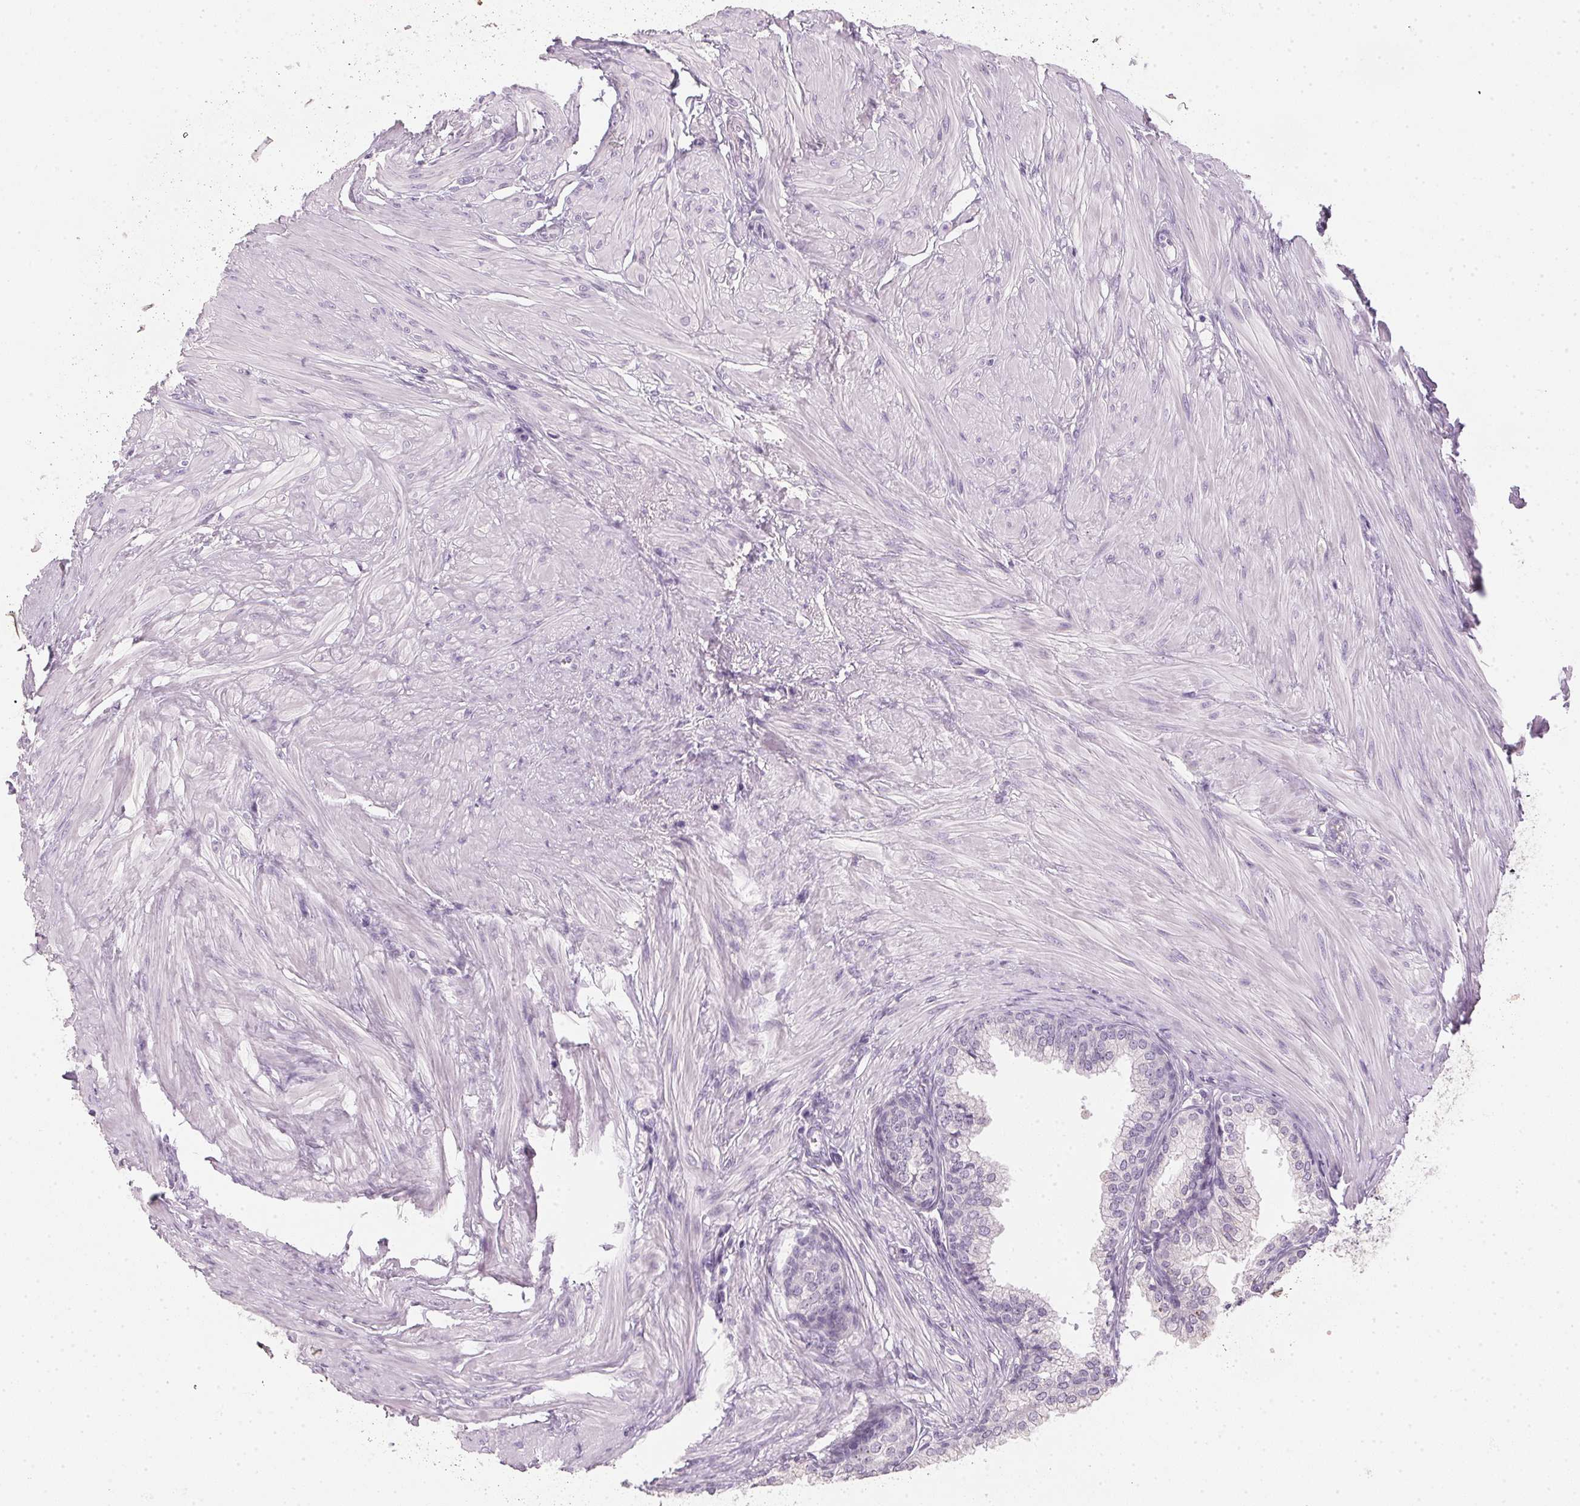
{"staining": {"intensity": "negative", "quantity": "none", "location": "none"}, "tissue": "prostate", "cell_type": "Glandular cells", "image_type": "normal", "snomed": [{"axis": "morphology", "description": "Normal tissue, NOS"}, {"axis": "topography", "description": "Prostate"}, {"axis": "topography", "description": "Peripheral nerve tissue"}], "caption": "A histopathology image of prostate stained for a protein exhibits no brown staining in glandular cells.", "gene": "TMEM72", "patient": {"sex": "male", "age": 55}}